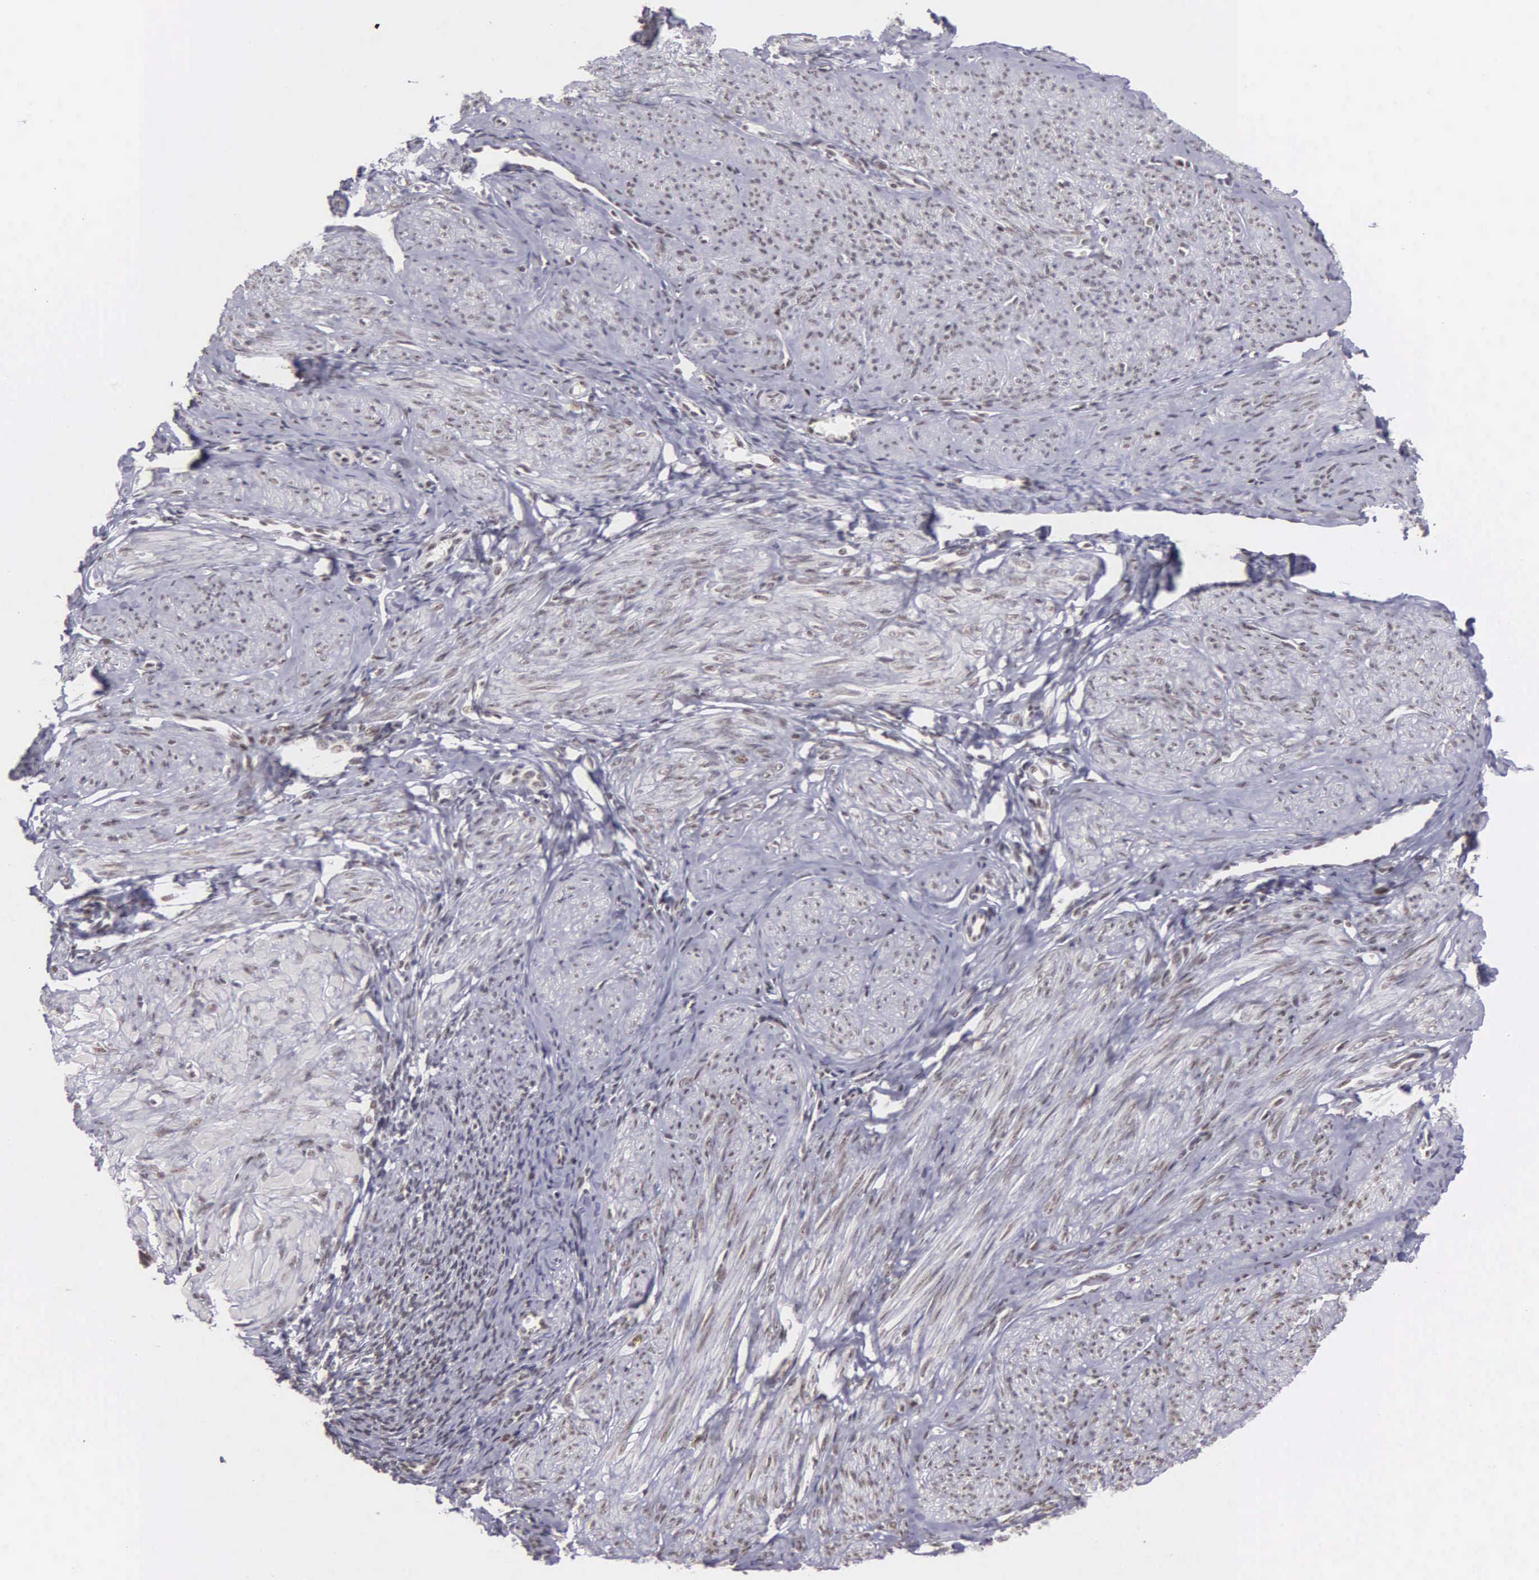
{"staining": {"intensity": "moderate", "quantity": "25%-75%", "location": "nuclear"}, "tissue": "smooth muscle", "cell_type": "Smooth muscle cells", "image_type": "normal", "snomed": [{"axis": "morphology", "description": "Normal tissue, NOS"}, {"axis": "topography", "description": "Uterus"}], "caption": "Immunohistochemistry (IHC) staining of benign smooth muscle, which exhibits medium levels of moderate nuclear expression in approximately 25%-75% of smooth muscle cells indicating moderate nuclear protein staining. The staining was performed using DAB (brown) for protein detection and nuclei were counterstained in hematoxylin (blue).", "gene": "UBR7", "patient": {"sex": "female", "age": 45}}